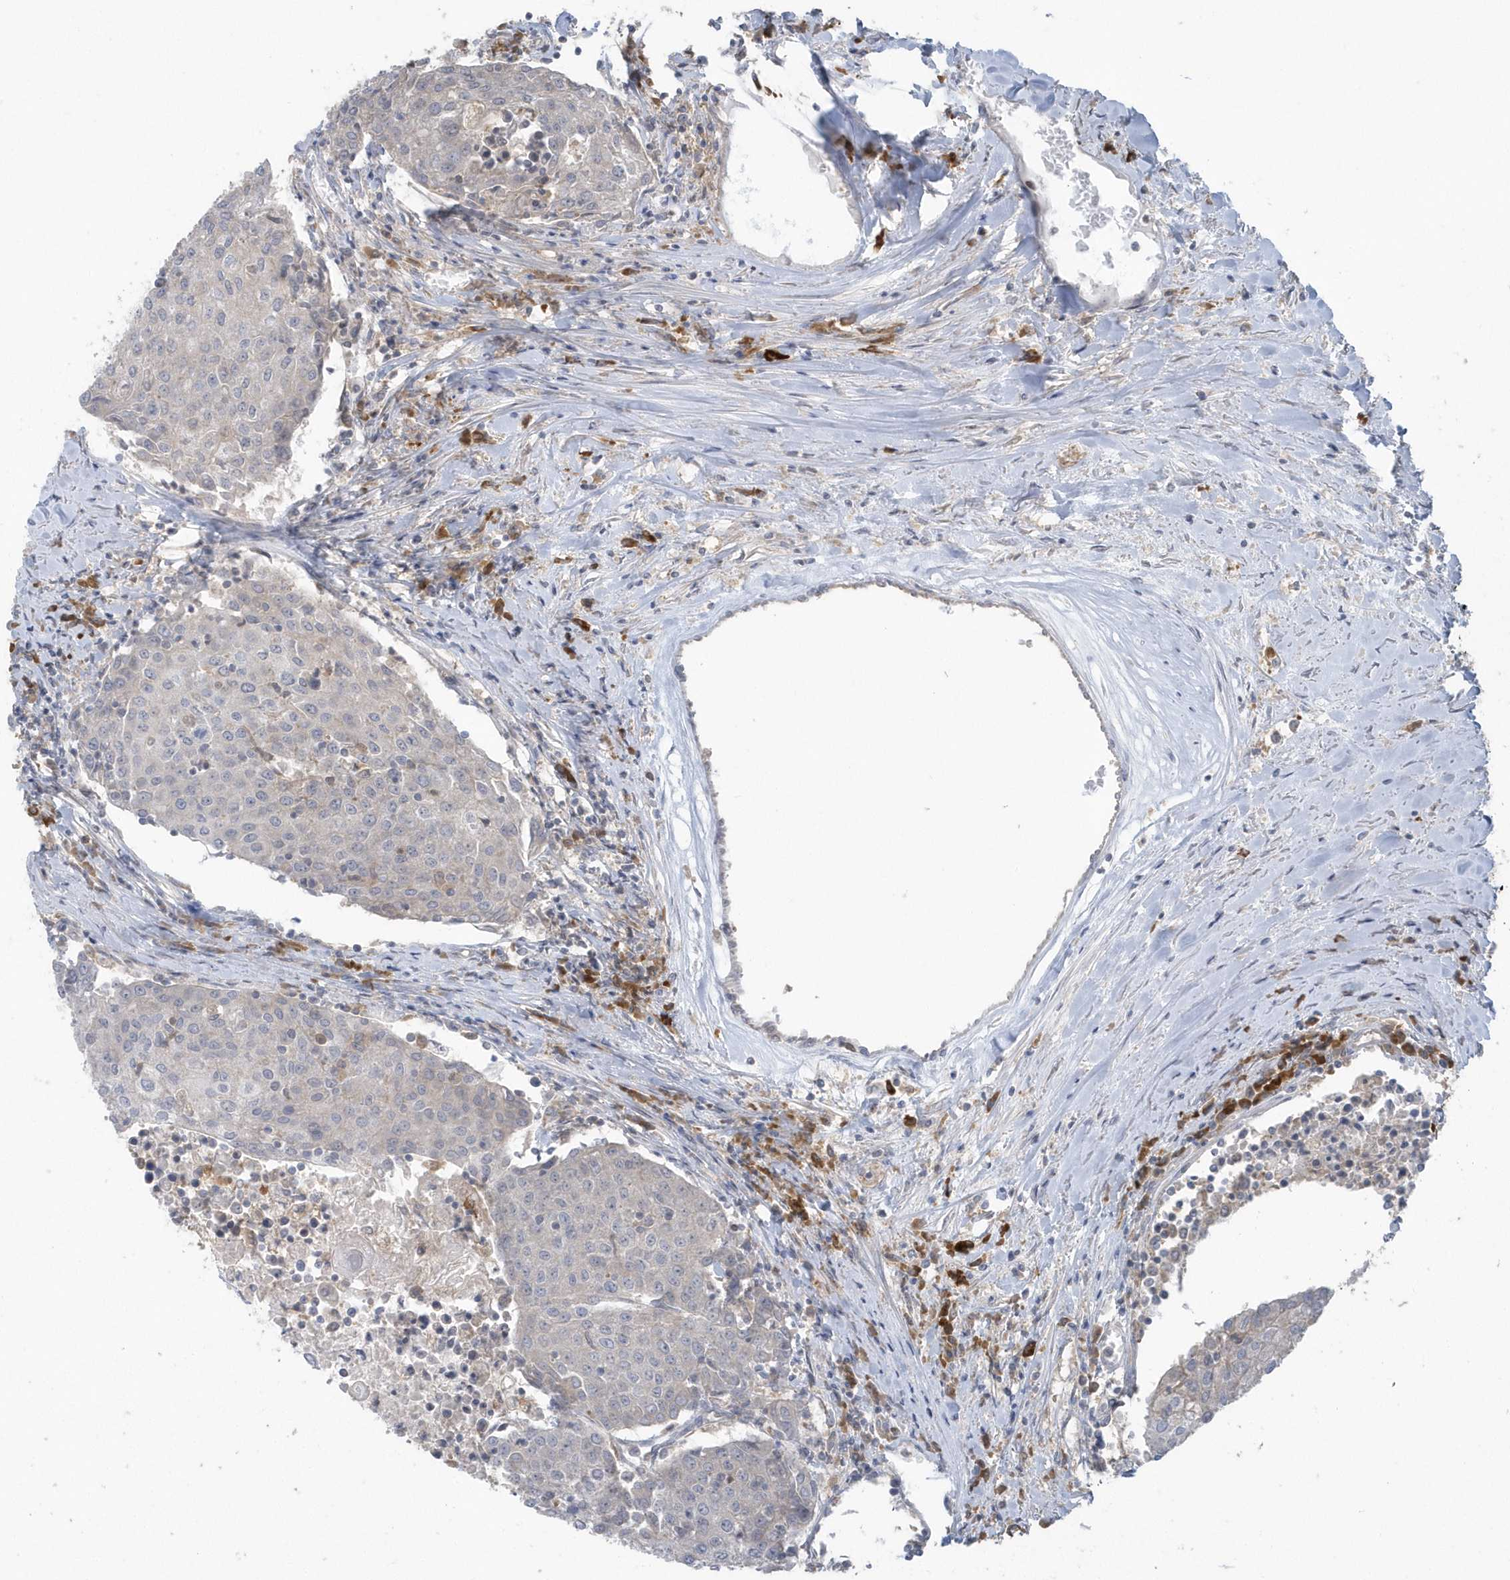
{"staining": {"intensity": "negative", "quantity": "none", "location": "none"}, "tissue": "urothelial cancer", "cell_type": "Tumor cells", "image_type": "cancer", "snomed": [{"axis": "morphology", "description": "Urothelial carcinoma, High grade"}, {"axis": "topography", "description": "Urinary bladder"}], "caption": "This is an immunohistochemistry (IHC) histopathology image of urothelial cancer. There is no expression in tumor cells.", "gene": "HERPUD1", "patient": {"sex": "female", "age": 85}}